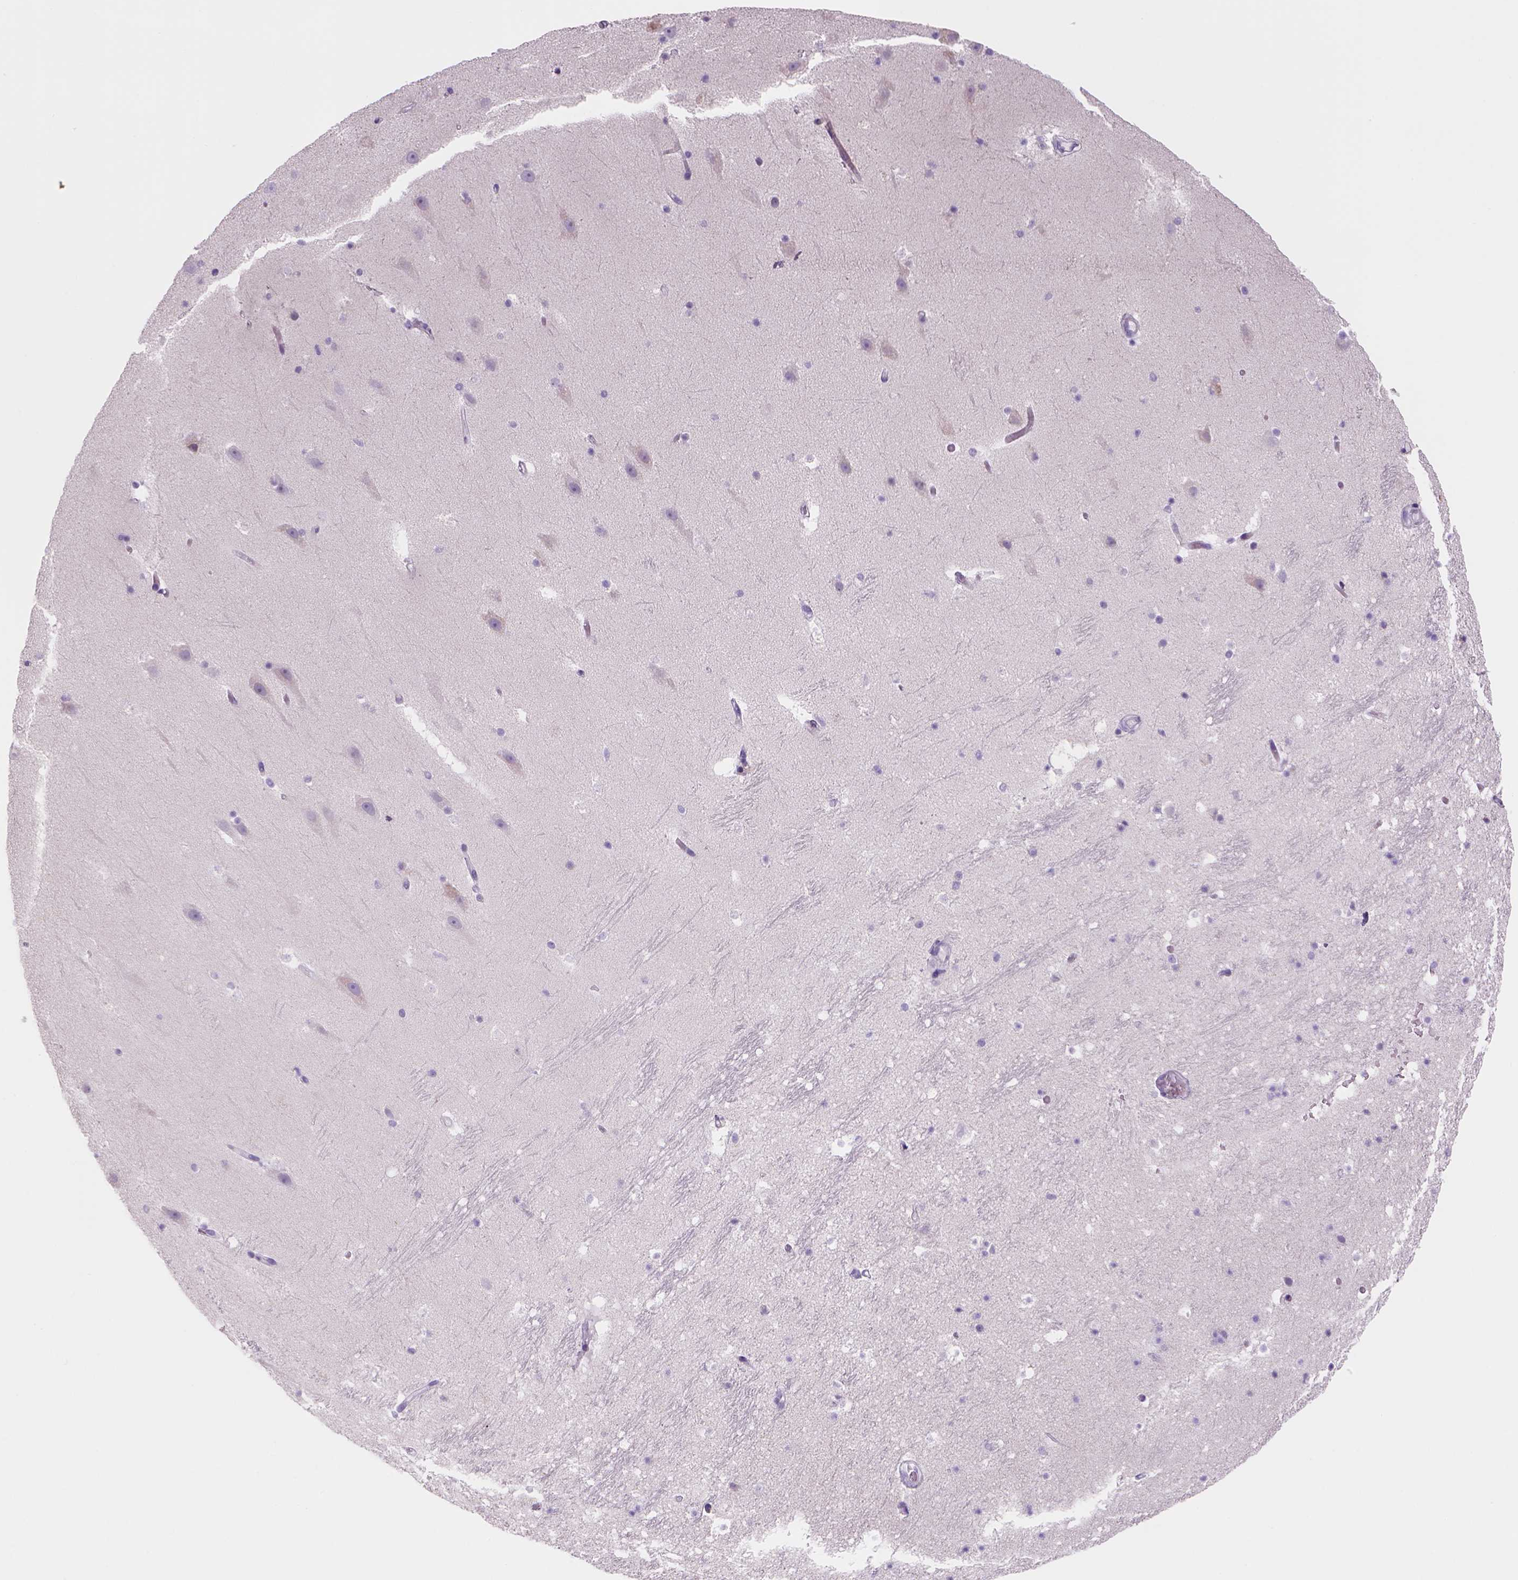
{"staining": {"intensity": "negative", "quantity": "none", "location": "none"}, "tissue": "hippocampus", "cell_type": "Glial cells", "image_type": "normal", "snomed": [{"axis": "morphology", "description": "Normal tissue, NOS"}, {"axis": "topography", "description": "Hippocampus"}], "caption": "Micrograph shows no protein positivity in glial cells of unremarkable hippocampus. Nuclei are stained in blue.", "gene": "CES2", "patient": {"sex": "male", "age": 26}}